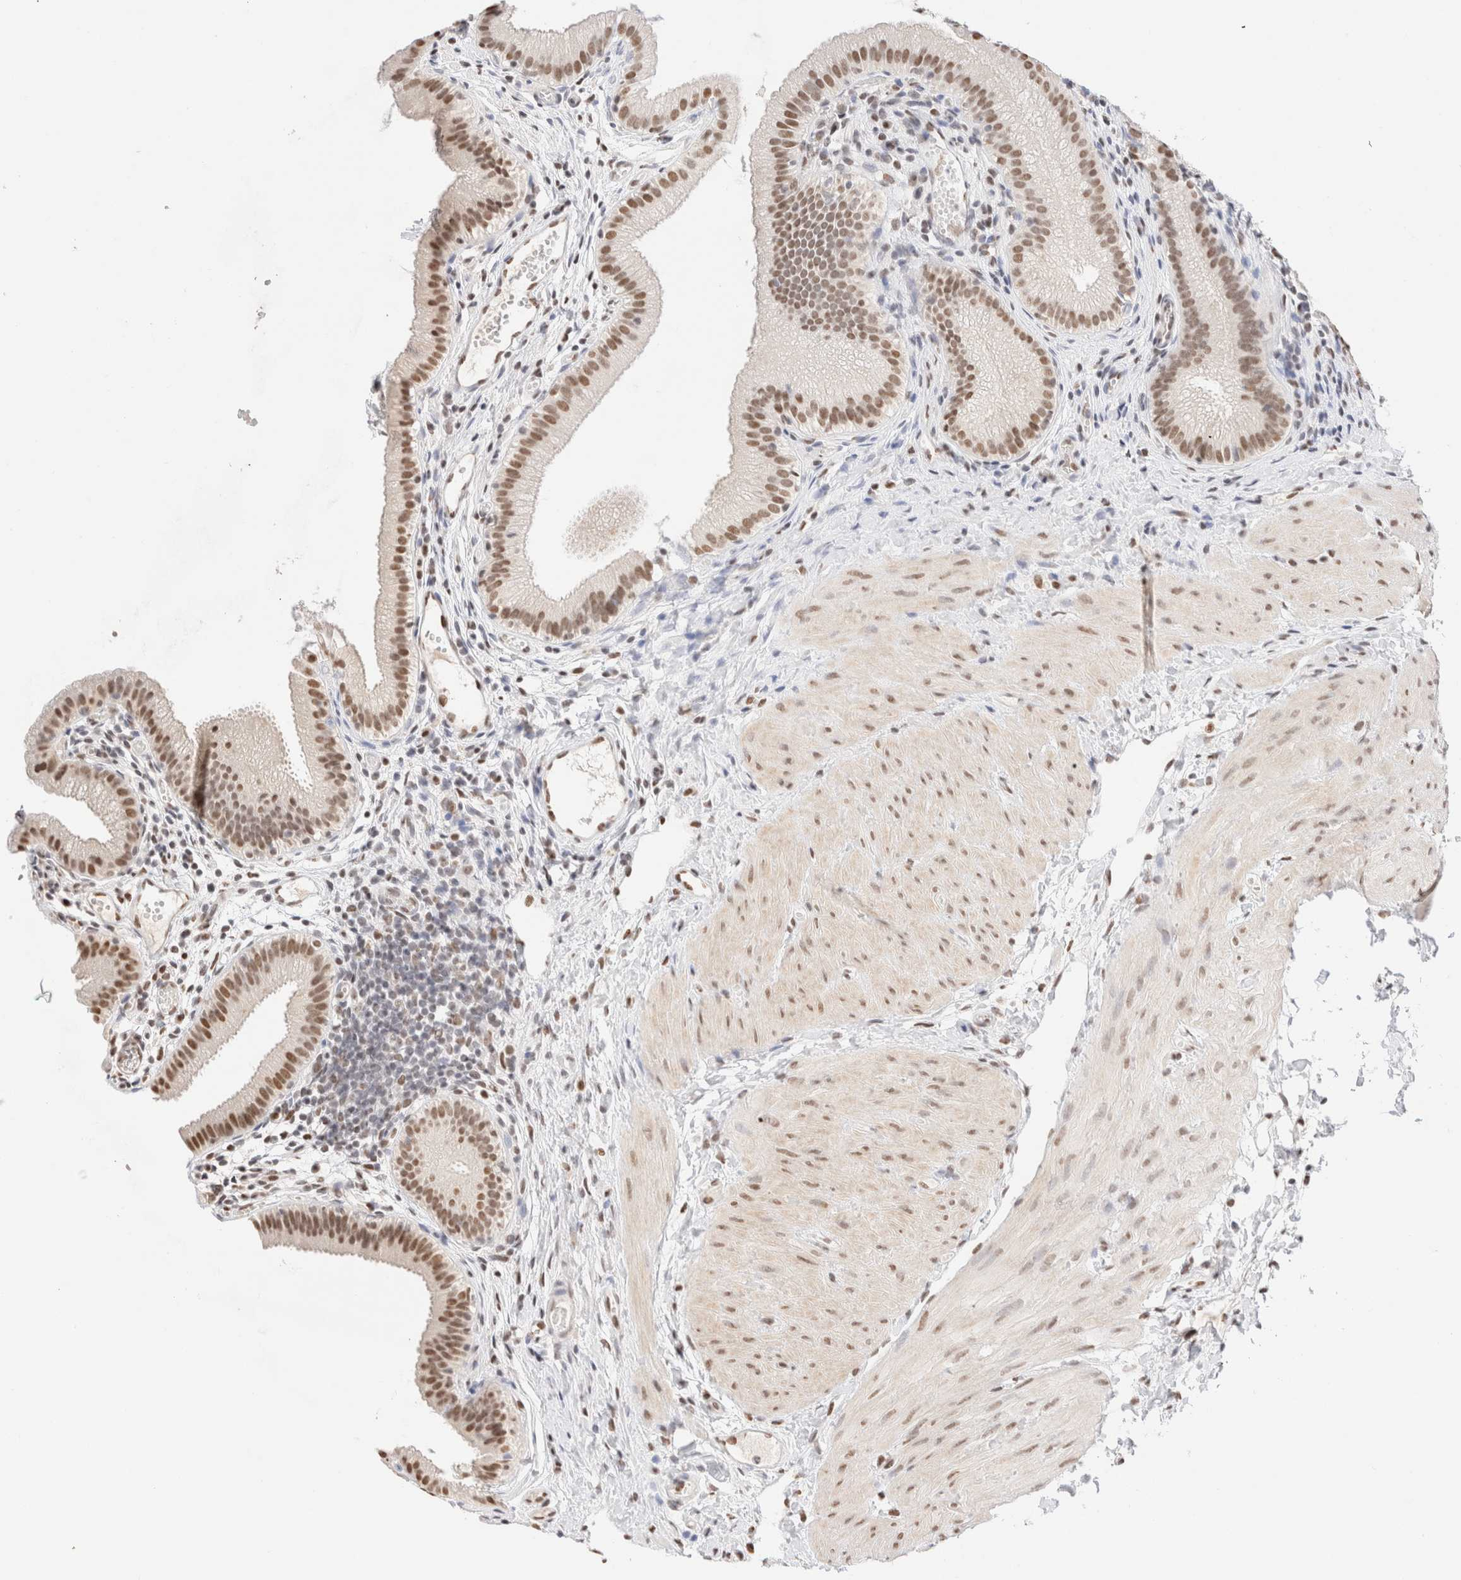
{"staining": {"intensity": "moderate", "quantity": ">75%", "location": "nuclear"}, "tissue": "gallbladder", "cell_type": "Glandular cells", "image_type": "normal", "snomed": [{"axis": "morphology", "description": "Normal tissue, NOS"}, {"axis": "topography", "description": "Gallbladder"}], "caption": "IHC staining of benign gallbladder, which reveals medium levels of moderate nuclear staining in about >75% of glandular cells indicating moderate nuclear protein expression. The staining was performed using DAB (3,3'-diaminobenzidine) (brown) for protein detection and nuclei were counterstained in hematoxylin (blue).", "gene": "SUPT3H", "patient": {"sex": "female", "age": 26}}